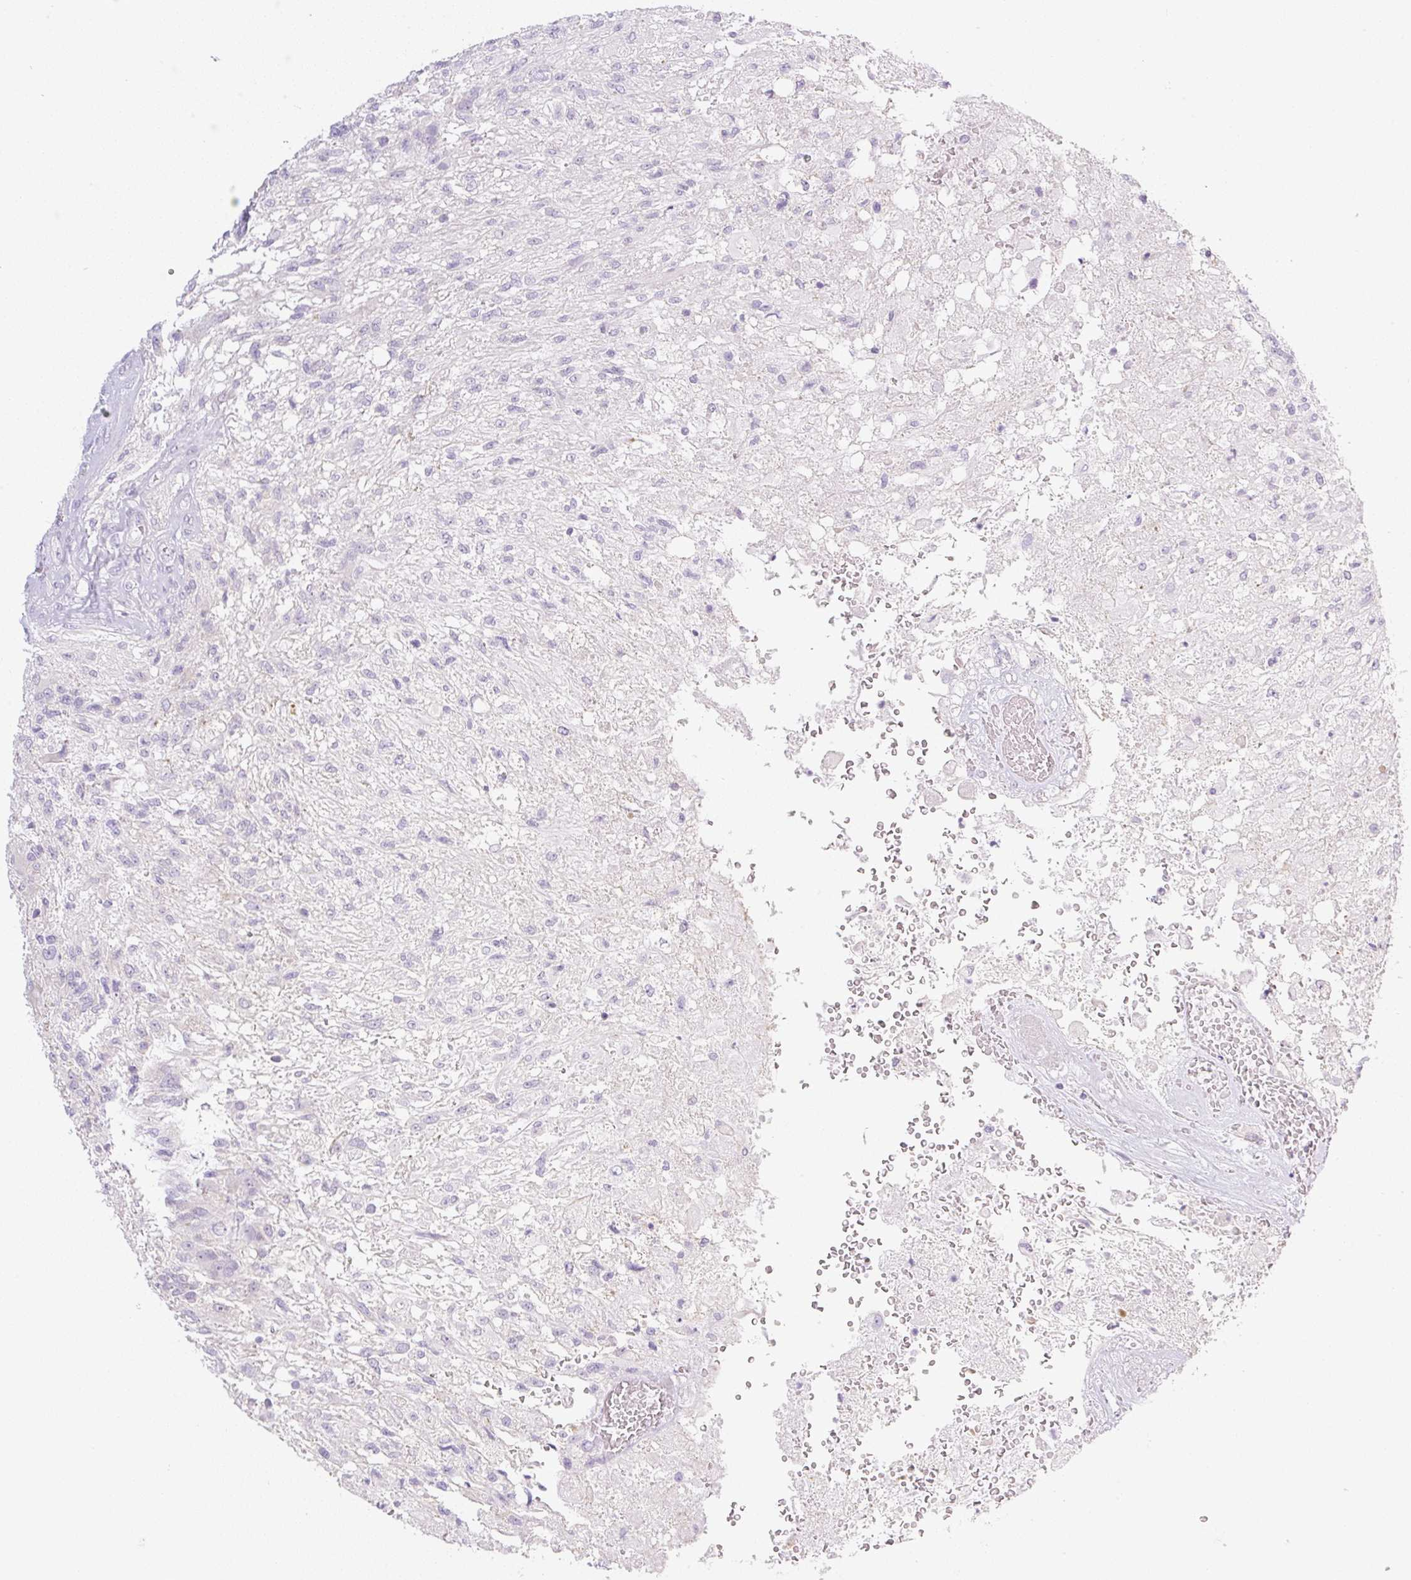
{"staining": {"intensity": "negative", "quantity": "none", "location": "none"}, "tissue": "glioma", "cell_type": "Tumor cells", "image_type": "cancer", "snomed": [{"axis": "morphology", "description": "Glioma, malignant, High grade"}, {"axis": "topography", "description": "Brain"}], "caption": "Immunohistochemistry photomicrograph of neoplastic tissue: human high-grade glioma (malignant) stained with DAB displays no significant protein expression in tumor cells.", "gene": "MIA2", "patient": {"sex": "male", "age": 56}}